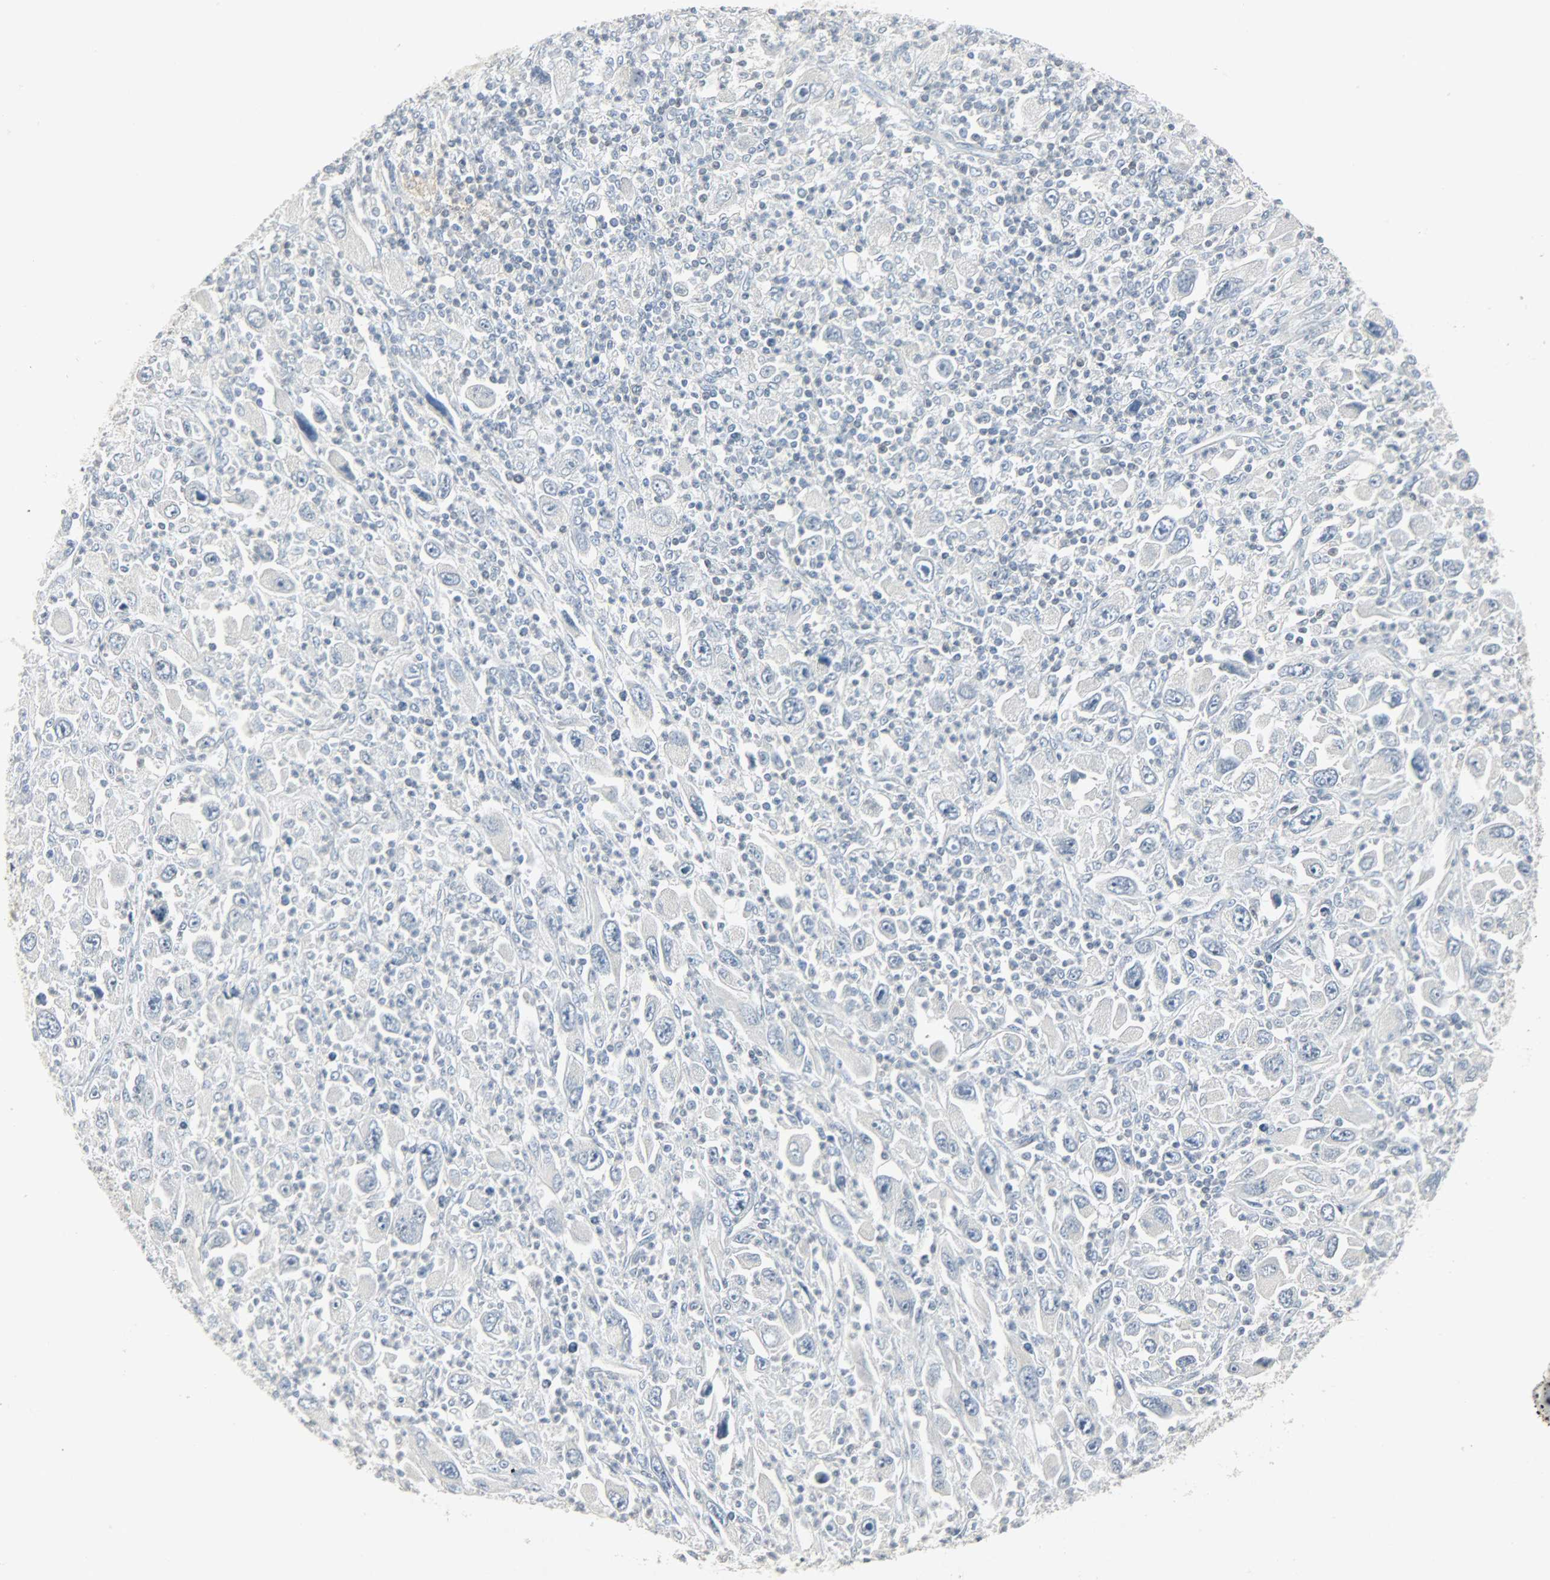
{"staining": {"intensity": "negative", "quantity": "none", "location": "none"}, "tissue": "melanoma", "cell_type": "Tumor cells", "image_type": "cancer", "snomed": [{"axis": "morphology", "description": "Malignant melanoma, Metastatic site"}, {"axis": "topography", "description": "Skin"}], "caption": "The histopathology image exhibits no staining of tumor cells in melanoma.", "gene": "CAMK4", "patient": {"sex": "female", "age": 56}}